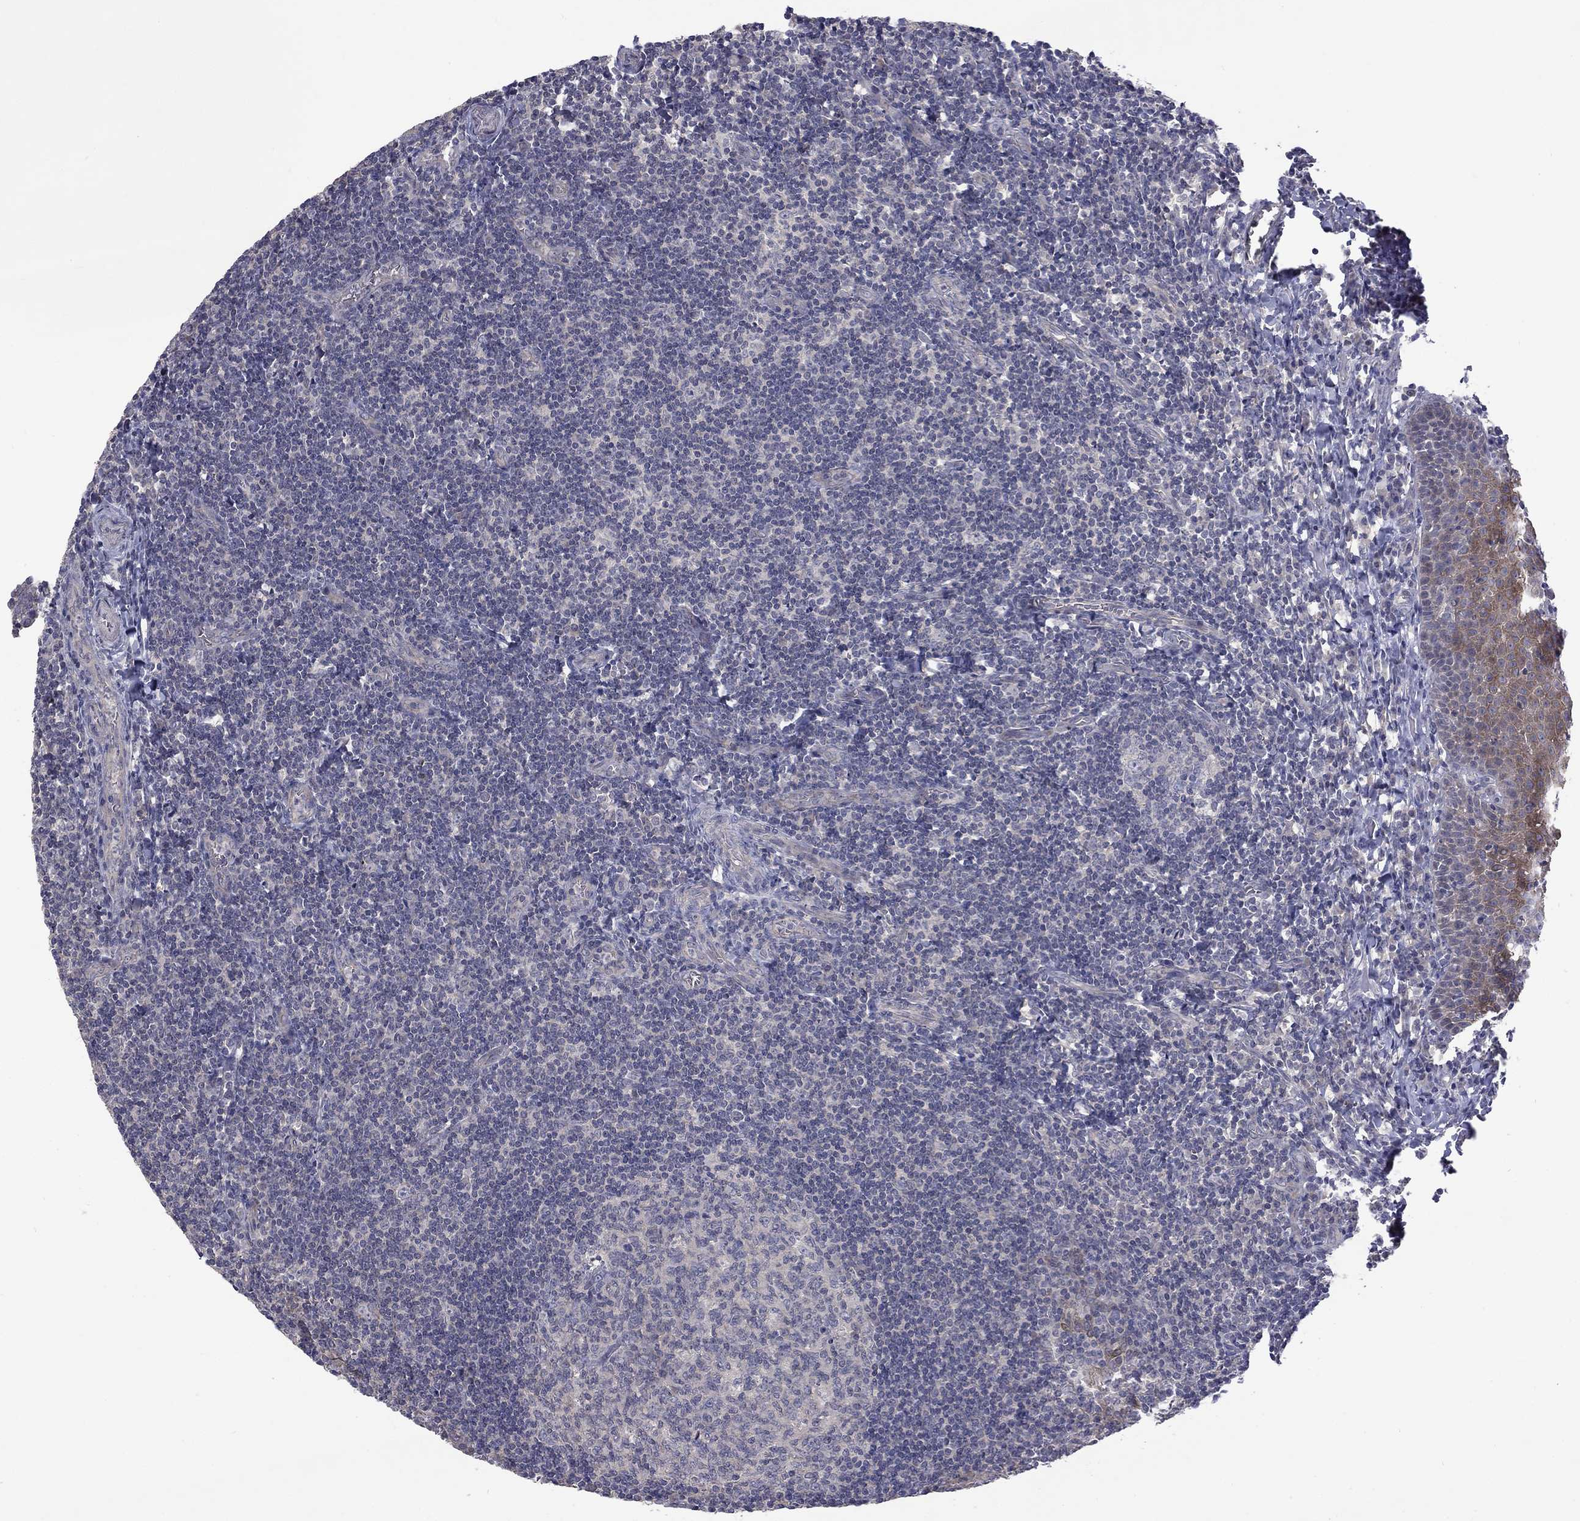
{"staining": {"intensity": "negative", "quantity": "none", "location": "none"}, "tissue": "tonsil", "cell_type": "Germinal center cells", "image_type": "normal", "snomed": [{"axis": "morphology", "description": "Normal tissue, NOS"}, {"axis": "morphology", "description": "Inflammation, NOS"}, {"axis": "topography", "description": "Tonsil"}], "caption": "Immunohistochemistry (IHC) histopathology image of unremarkable tonsil stained for a protein (brown), which shows no expression in germinal center cells. Nuclei are stained in blue.", "gene": "SLC39A14", "patient": {"sex": "female", "age": 31}}